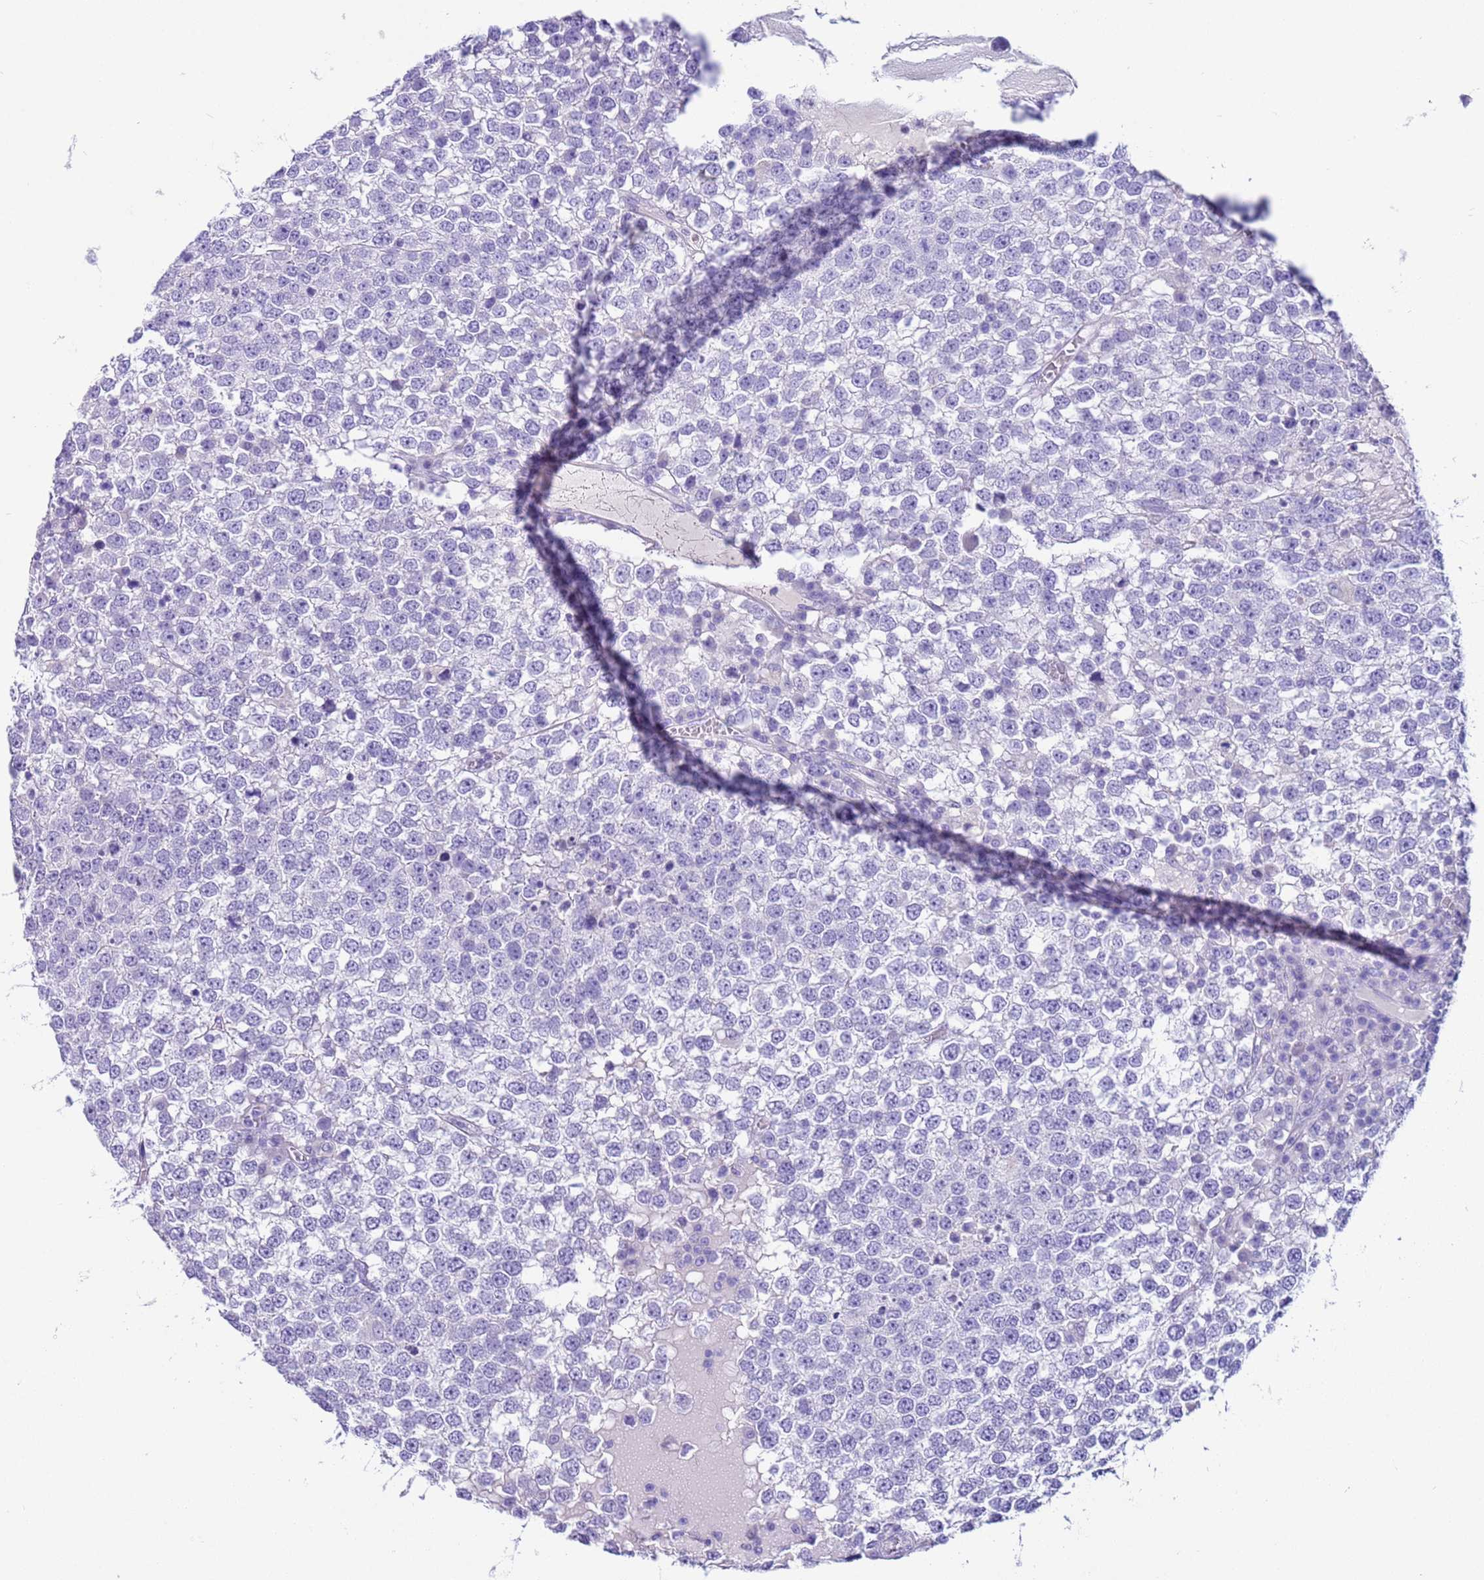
{"staining": {"intensity": "negative", "quantity": "none", "location": "none"}, "tissue": "testis cancer", "cell_type": "Tumor cells", "image_type": "cancer", "snomed": [{"axis": "morphology", "description": "Seminoma, NOS"}, {"axis": "topography", "description": "Testis"}], "caption": "Immunohistochemistry (IHC) photomicrograph of neoplastic tissue: testis cancer (seminoma) stained with DAB (3,3'-diaminobenzidine) reveals no significant protein expression in tumor cells.", "gene": "CPB1", "patient": {"sex": "male", "age": 65}}